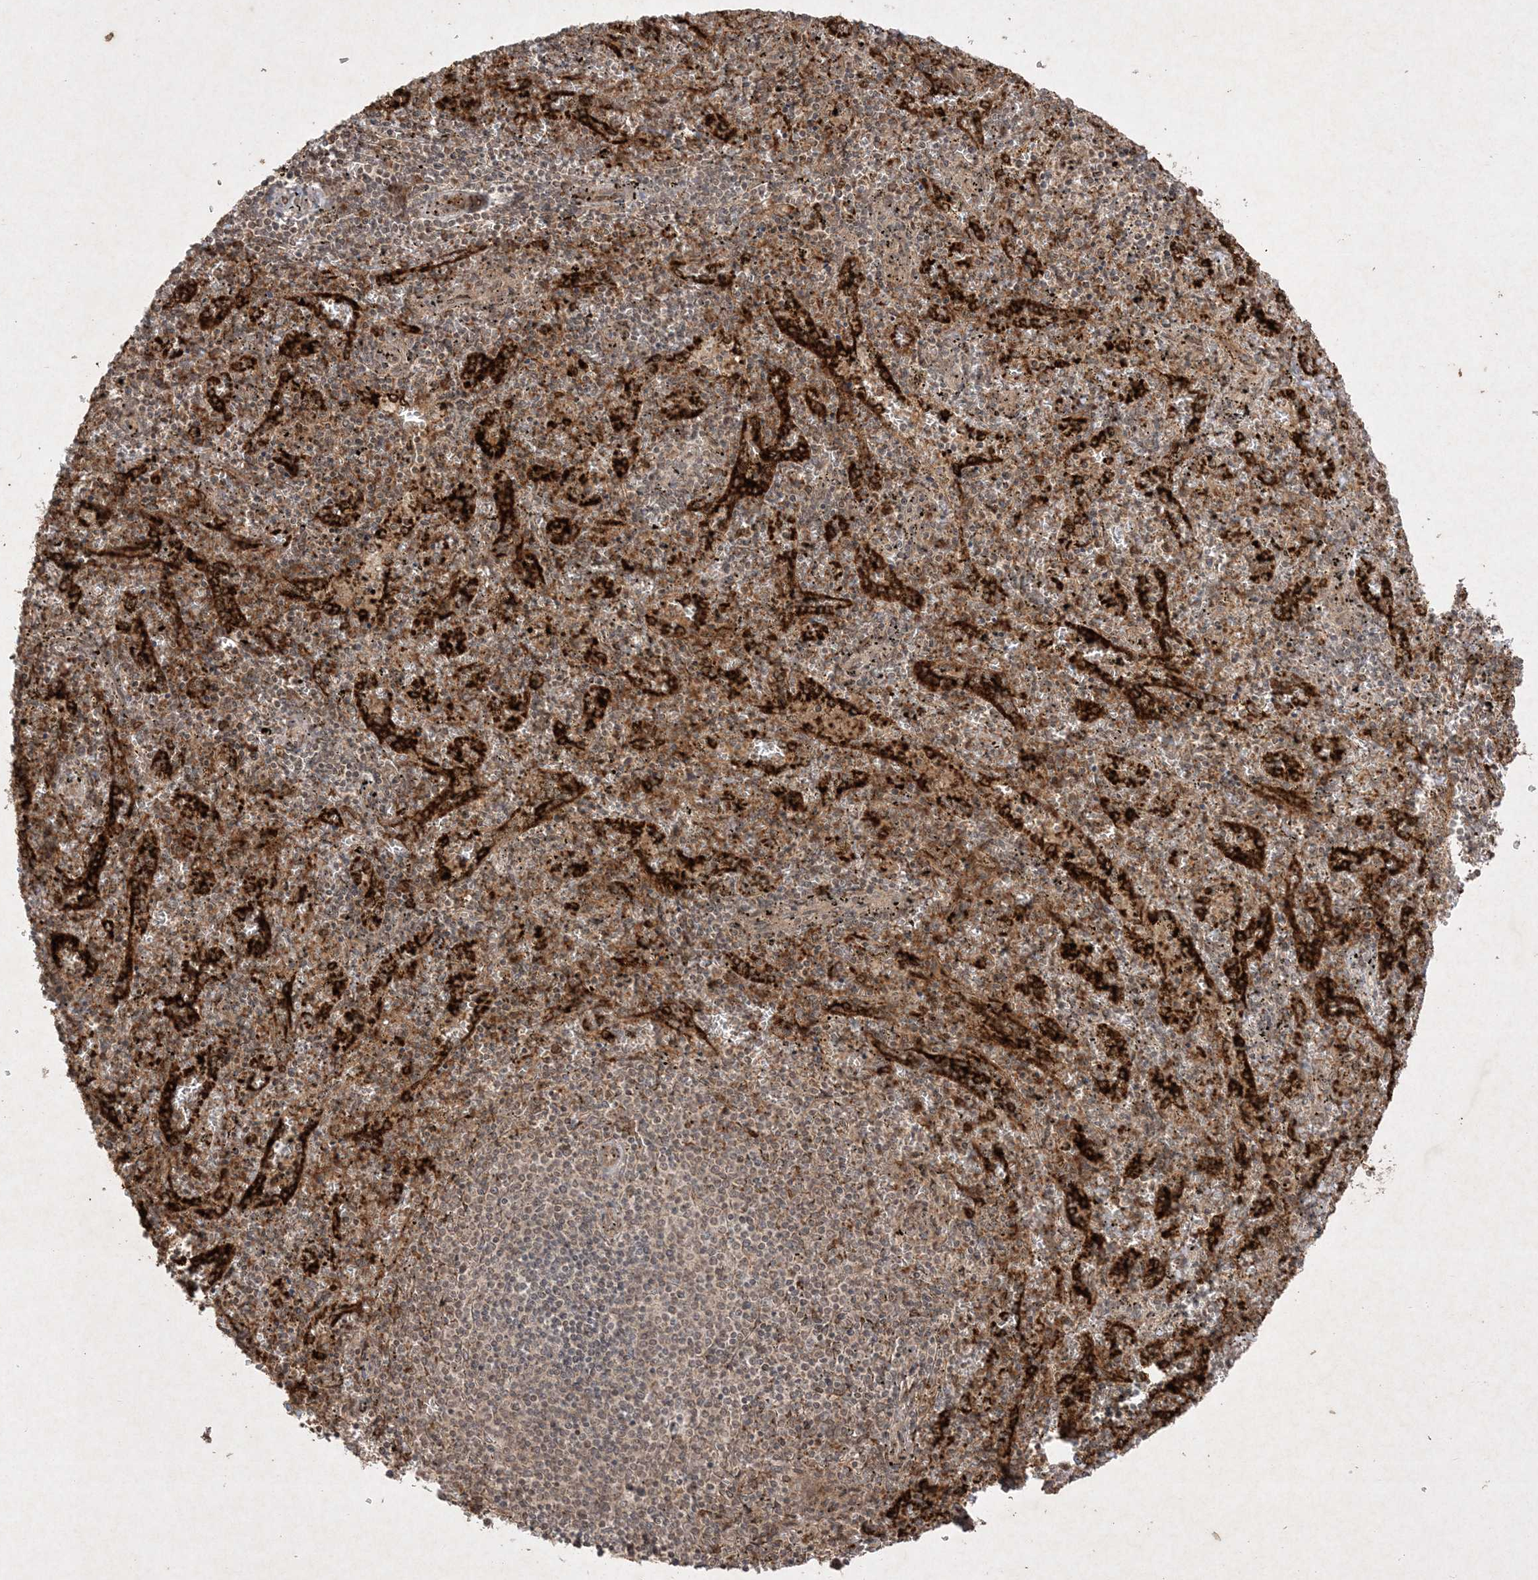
{"staining": {"intensity": "weak", "quantity": "25%-75%", "location": "nuclear"}, "tissue": "spleen", "cell_type": "Cells in red pulp", "image_type": "normal", "snomed": [{"axis": "morphology", "description": "Normal tissue, NOS"}, {"axis": "topography", "description": "Spleen"}], "caption": "An immunohistochemistry micrograph of normal tissue is shown. Protein staining in brown labels weak nuclear positivity in spleen within cells in red pulp.", "gene": "PTK6", "patient": {"sex": "male", "age": 11}}